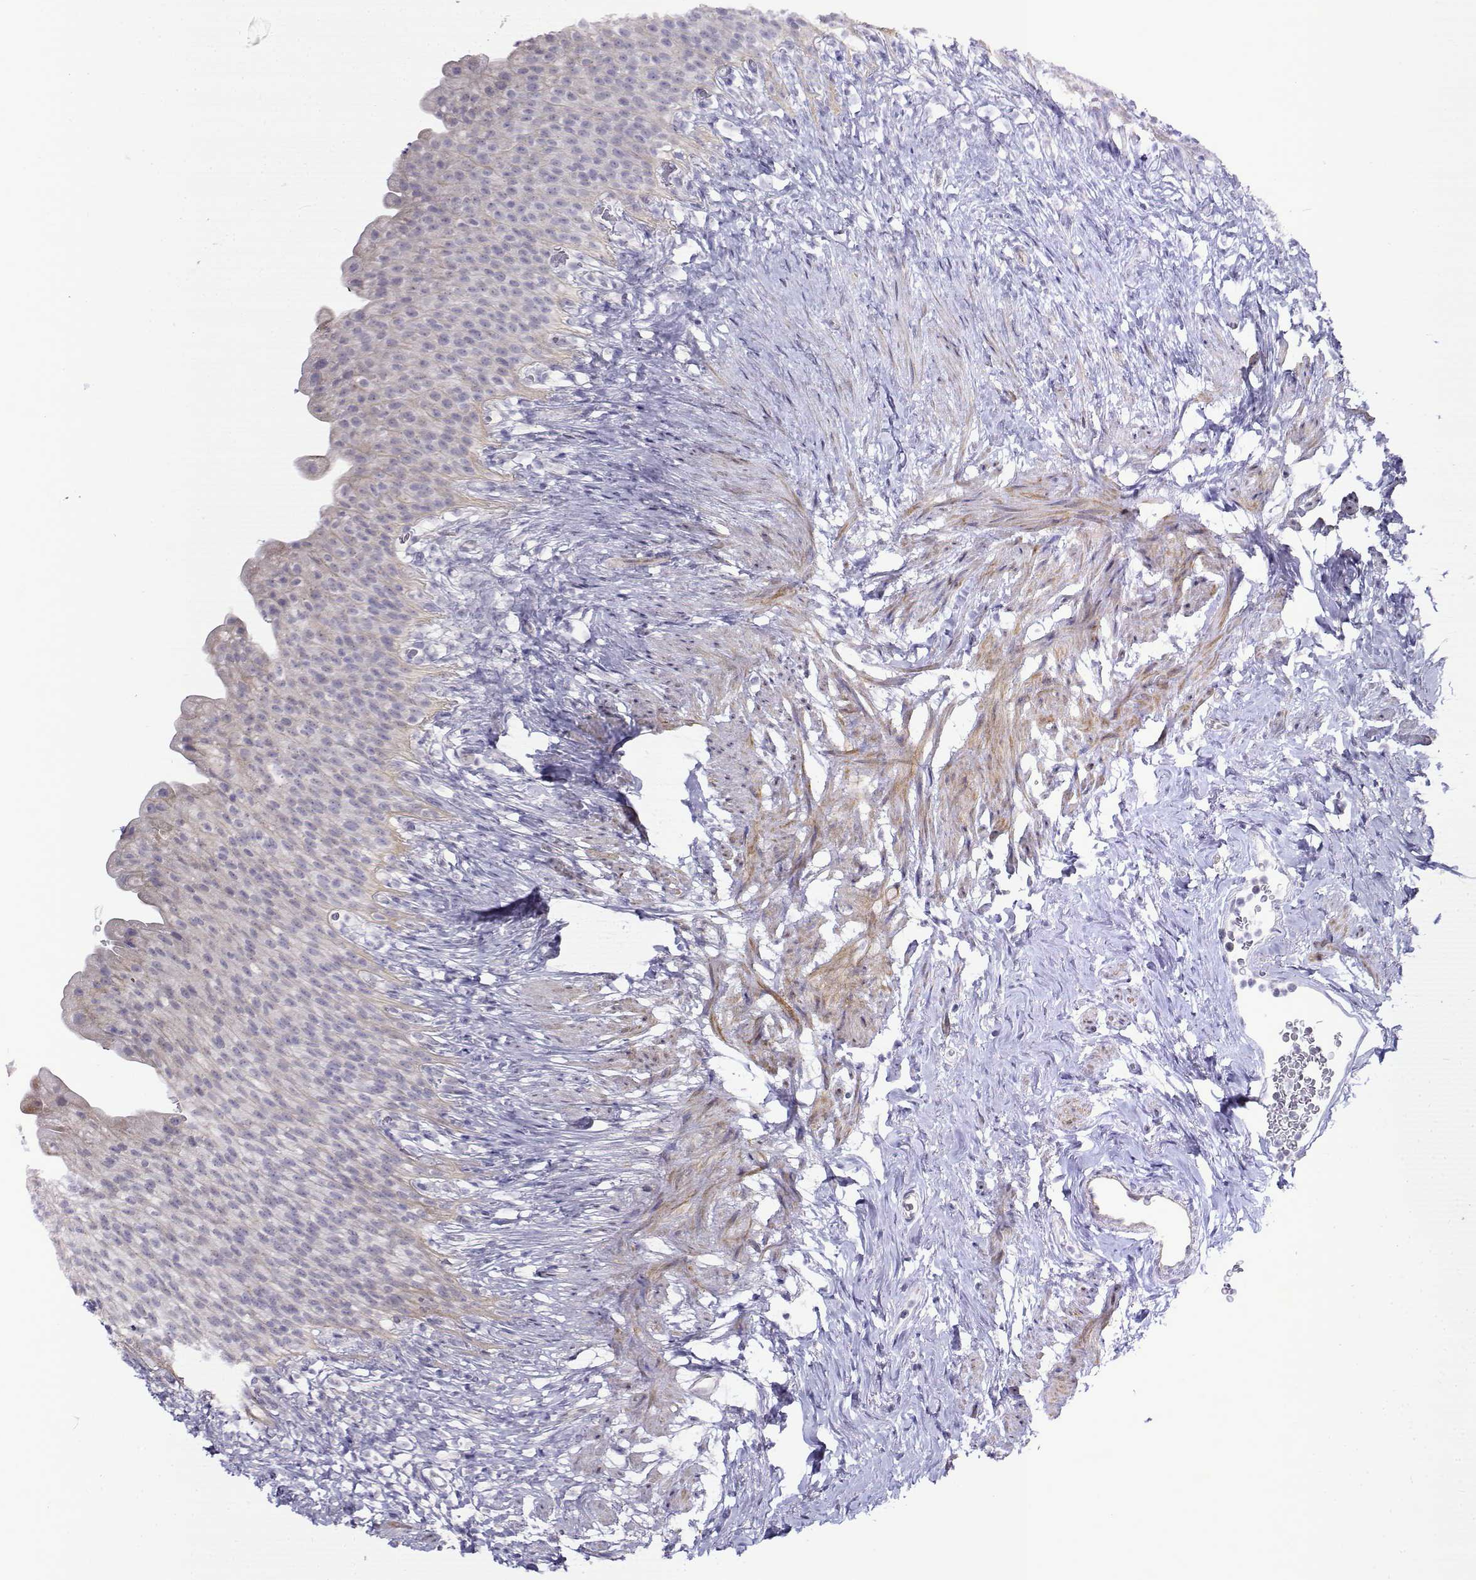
{"staining": {"intensity": "negative", "quantity": "none", "location": "none"}, "tissue": "urinary bladder", "cell_type": "Urothelial cells", "image_type": "normal", "snomed": [{"axis": "morphology", "description": "Normal tissue, NOS"}, {"axis": "topography", "description": "Urinary bladder"}, {"axis": "topography", "description": "Prostate"}], "caption": "DAB immunohistochemical staining of benign urinary bladder displays no significant staining in urothelial cells.", "gene": "NOS1AP", "patient": {"sex": "male", "age": 76}}